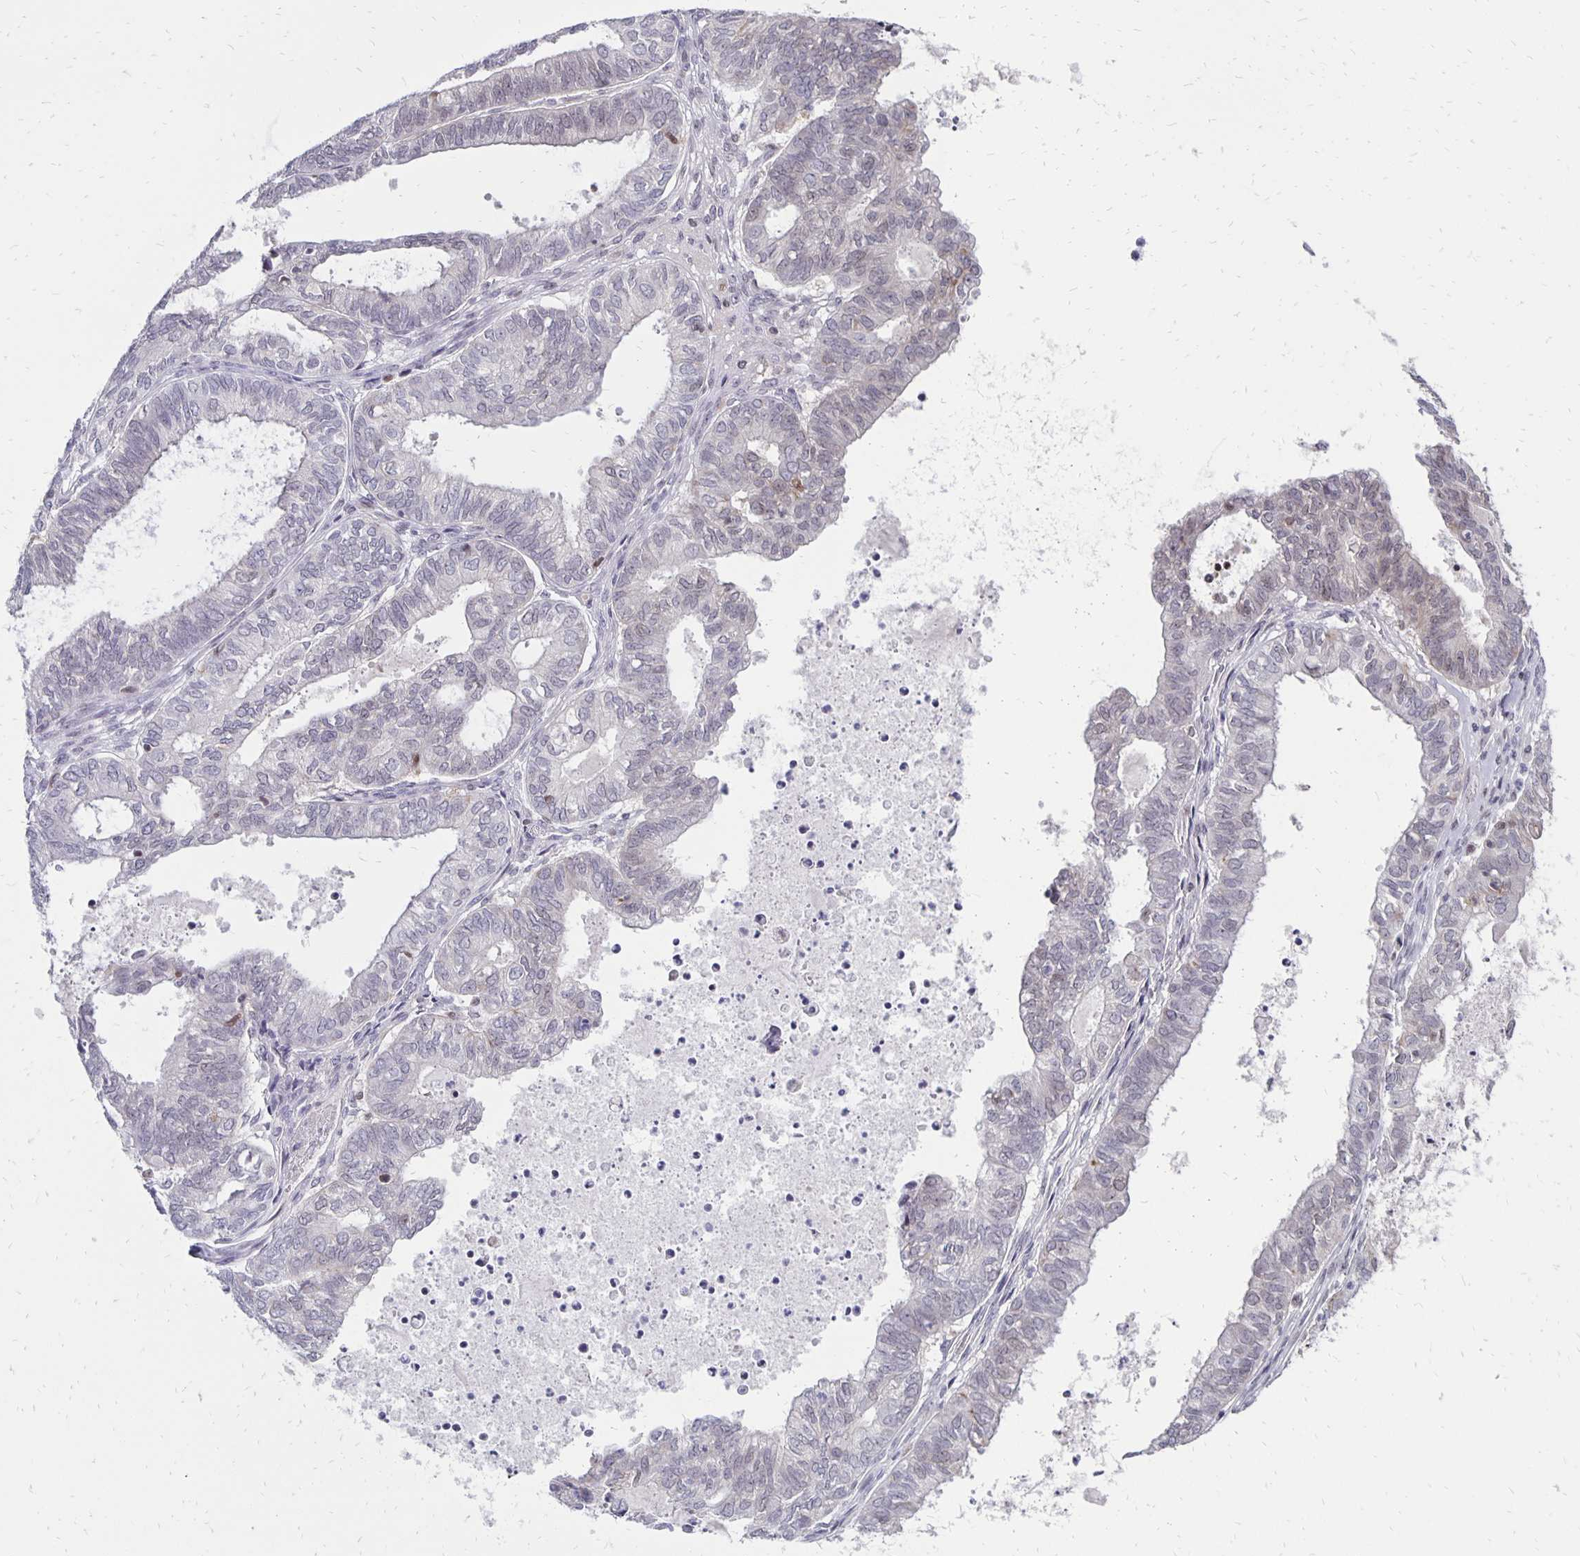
{"staining": {"intensity": "negative", "quantity": "none", "location": "none"}, "tissue": "ovarian cancer", "cell_type": "Tumor cells", "image_type": "cancer", "snomed": [{"axis": "morphology", "description": "Carcinoma, endometroid"}, {"axis": "topography", "description": "Ovary"}], "caption": "An immunohistochemistry (IHC) image of endometroid carcinoma (ovarian) is shown. There is no staining in tumor cells of endometroid carcinoma (ovarian).", "gene": "DCK", "patient": {"sex": "female", "age": 64}}